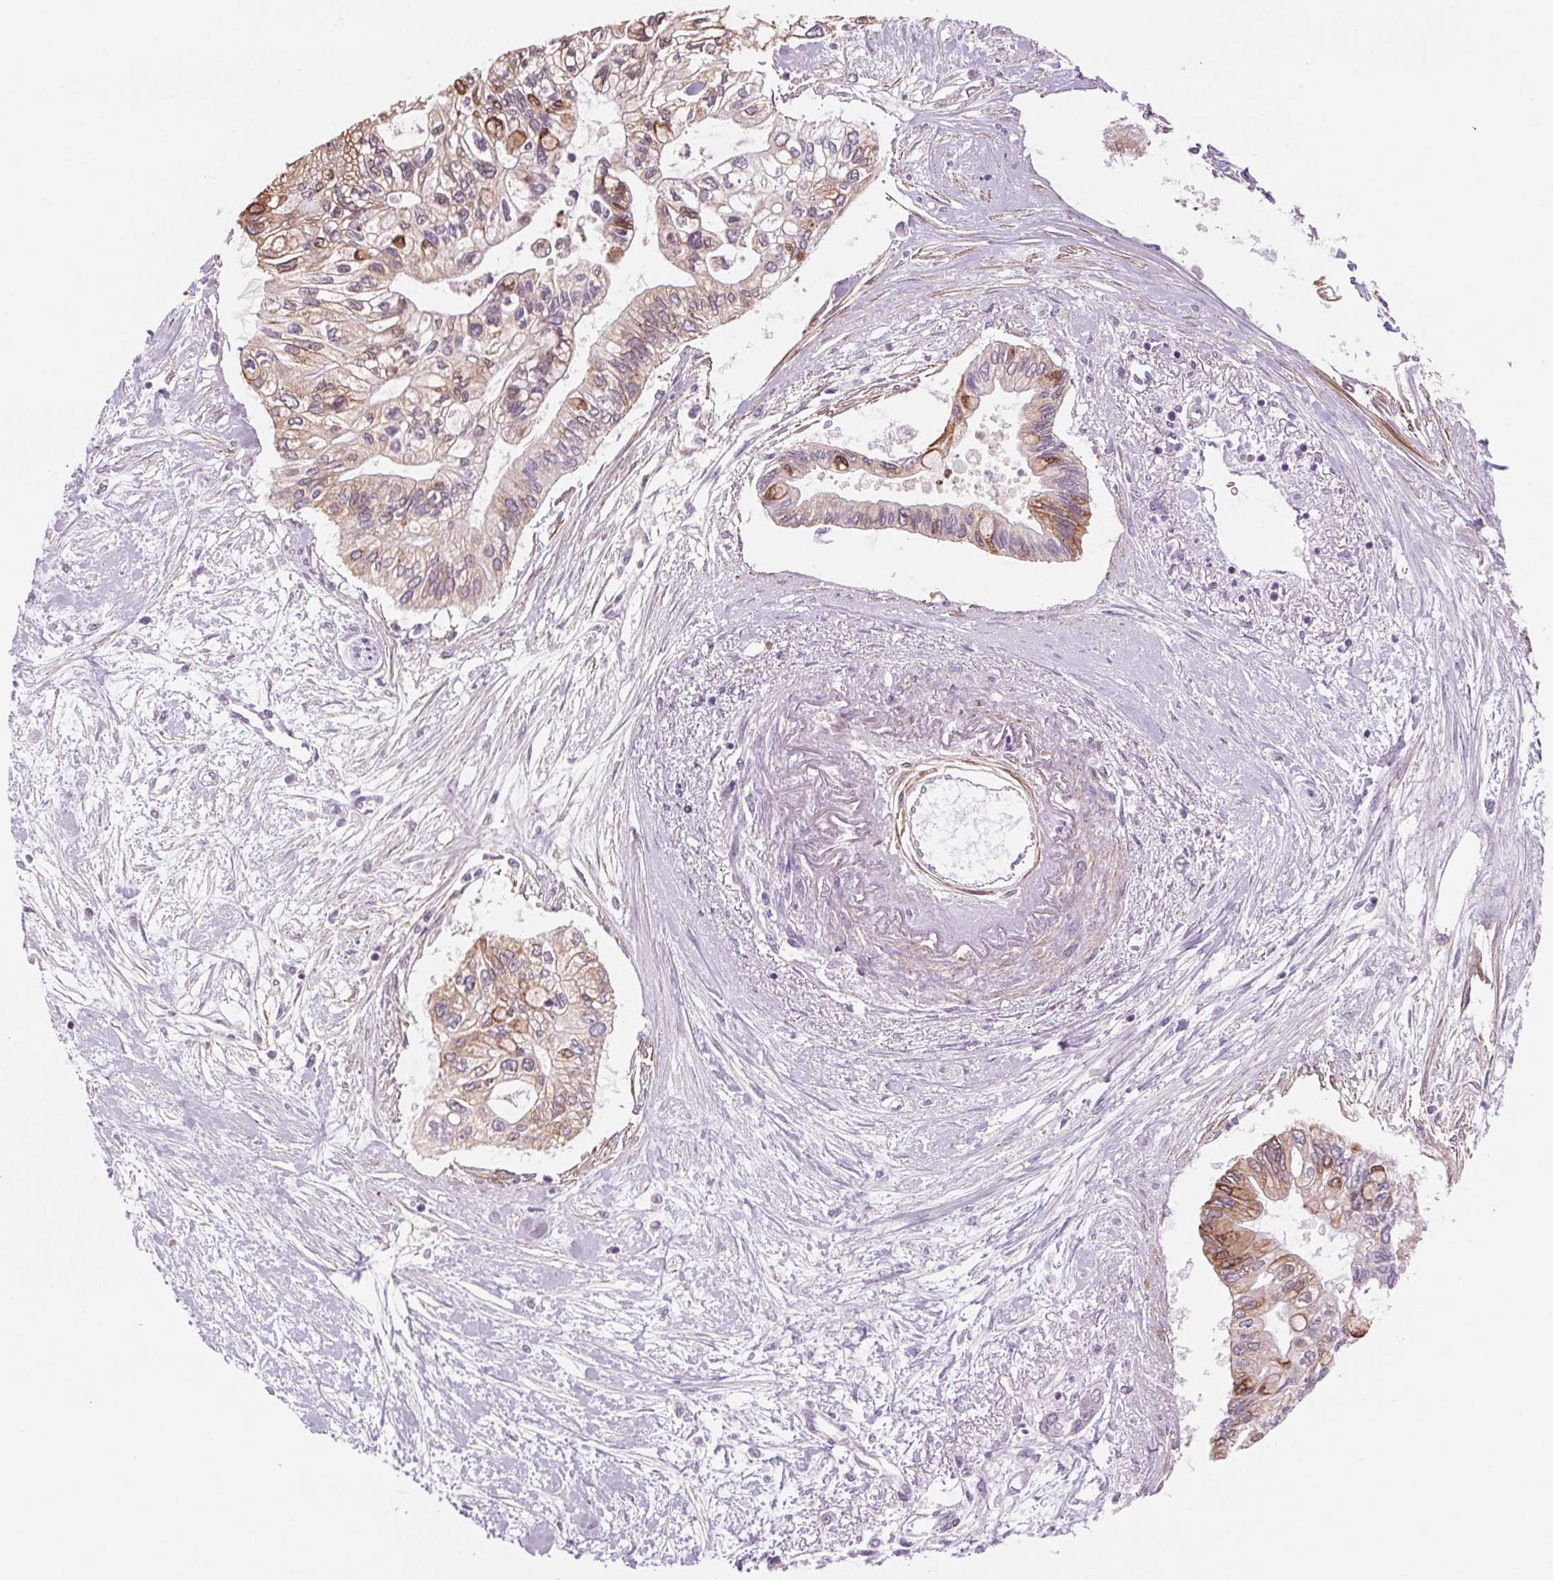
{"staining": {"intensity": "weak", "quantity": "25%-75%", "location": "cytoplasmic/membranous"}, "tissue": "pancreatic cancer", "cell_type": "Tumor cells", "image_type": "cancer", "snomed": [{"axis": "morphology", "description": "Adenocarcinoma, NOS"}, {"axis": "topography", "description": "Pancreas"}], "caption": "Immunohistochemistry staining of pancreatic adenocarcinoma, which shows low levels of weak cytoplasmic/membranous expression in about 25%-75% of tumor cells indicating weak cytoplasmic/membranous protein staining. The staining was performed using DAB (brown) for protein detection and nuclei were counterstained in hematoxylin (blue).", "gene": "HHLA2", "patient": {"sex": "female", "age": 77}}